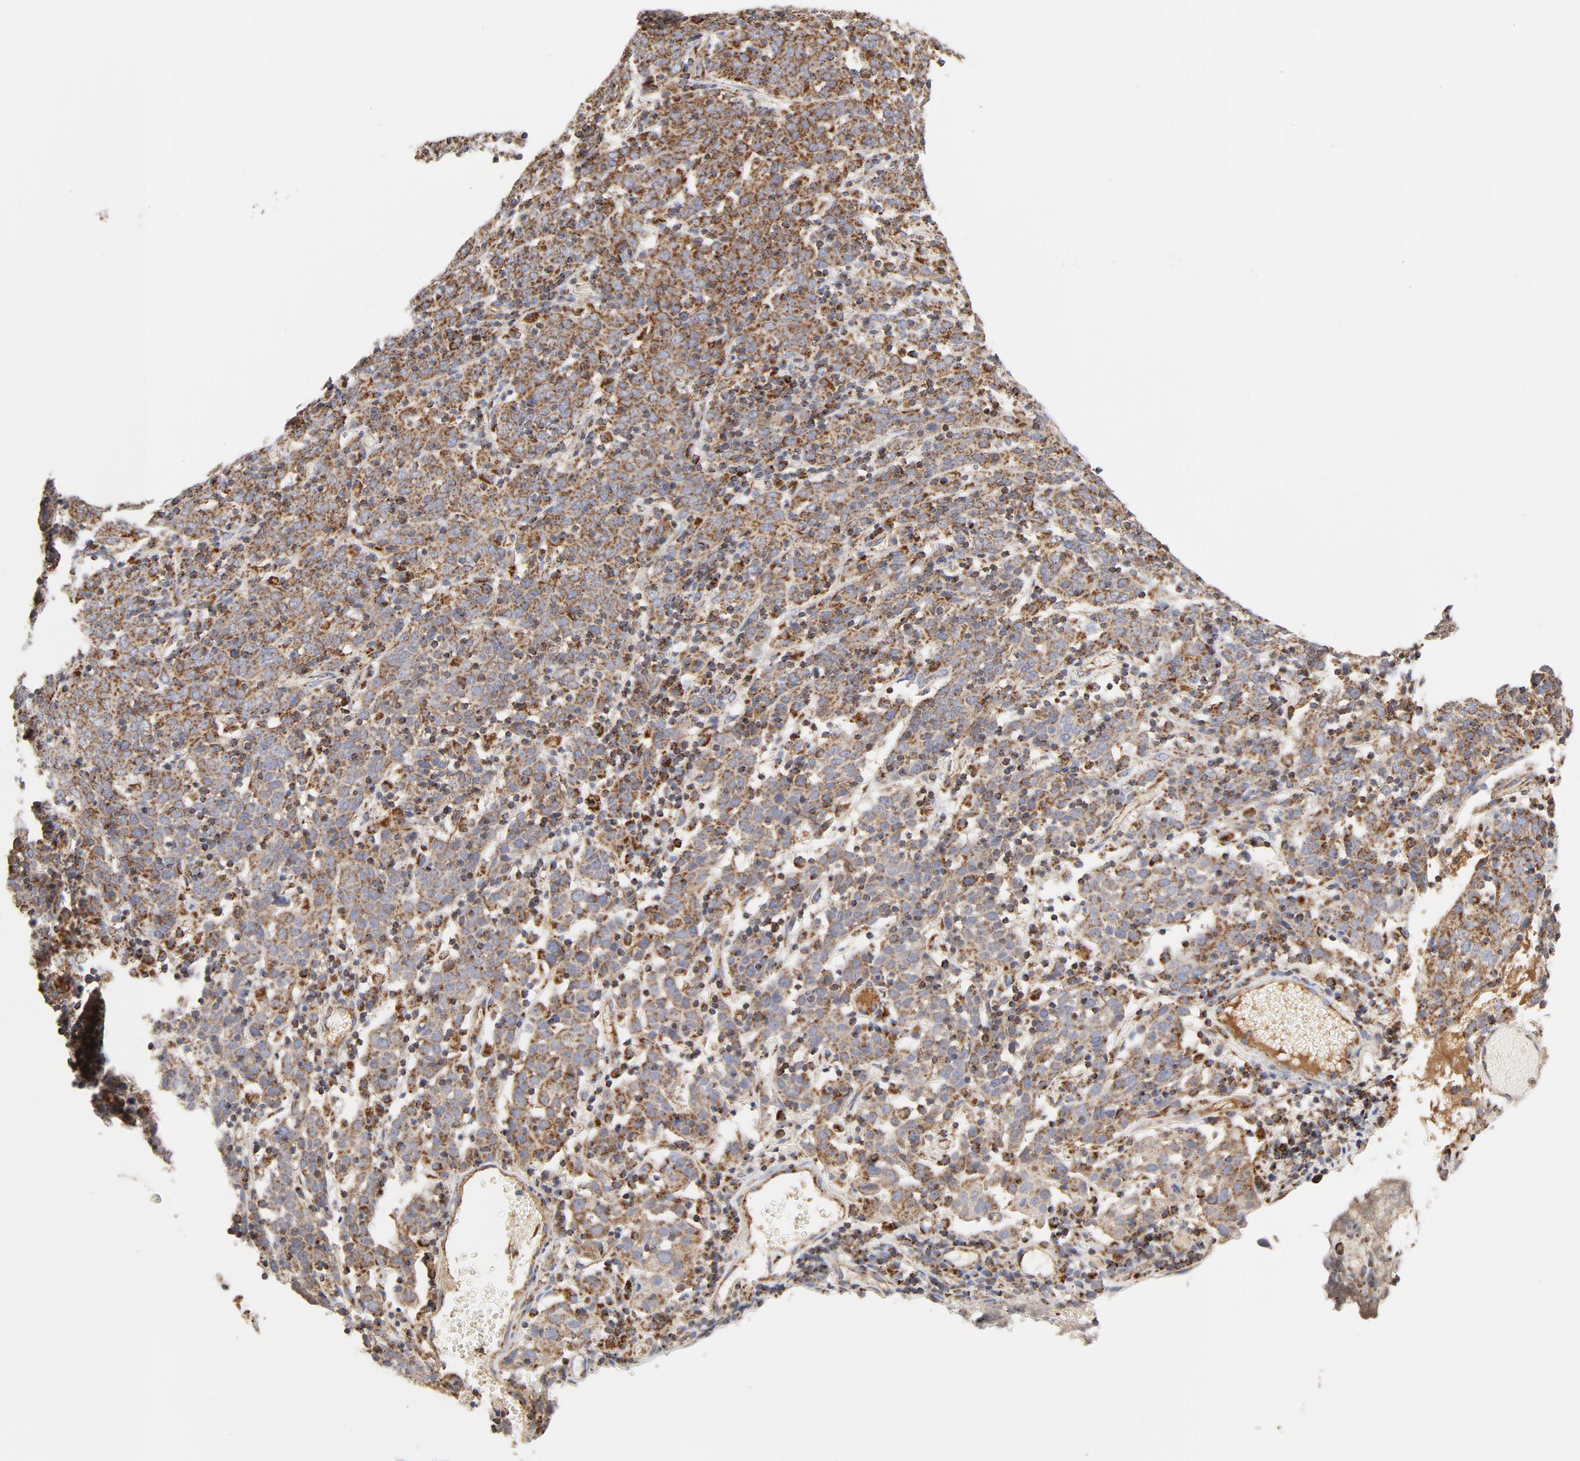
{"staining": {"intensity": "strong", "quantity": ">75%", "location": "cytoplasmic/membranous"}, "tissue": "cervical cancer", "cell_type": "Tumor cells", "image_type": "cancer", "snomed": [{"axis": "morphology", "description": "Normal tissue, NOS"}, {"axis": "morphology", "description": "Squamous cell carcinoma, NOS"}, {"axis": "topography", "description": "Cervix"}], "caption": "Cervical cancer tissue demonstrates strong cytoplasmic/membranous positivity in about >75% of tumor cells, visualized by immunohistochemistry.", "gene": "PCNX4", "patient": {"sex": "female", "age": 67}}